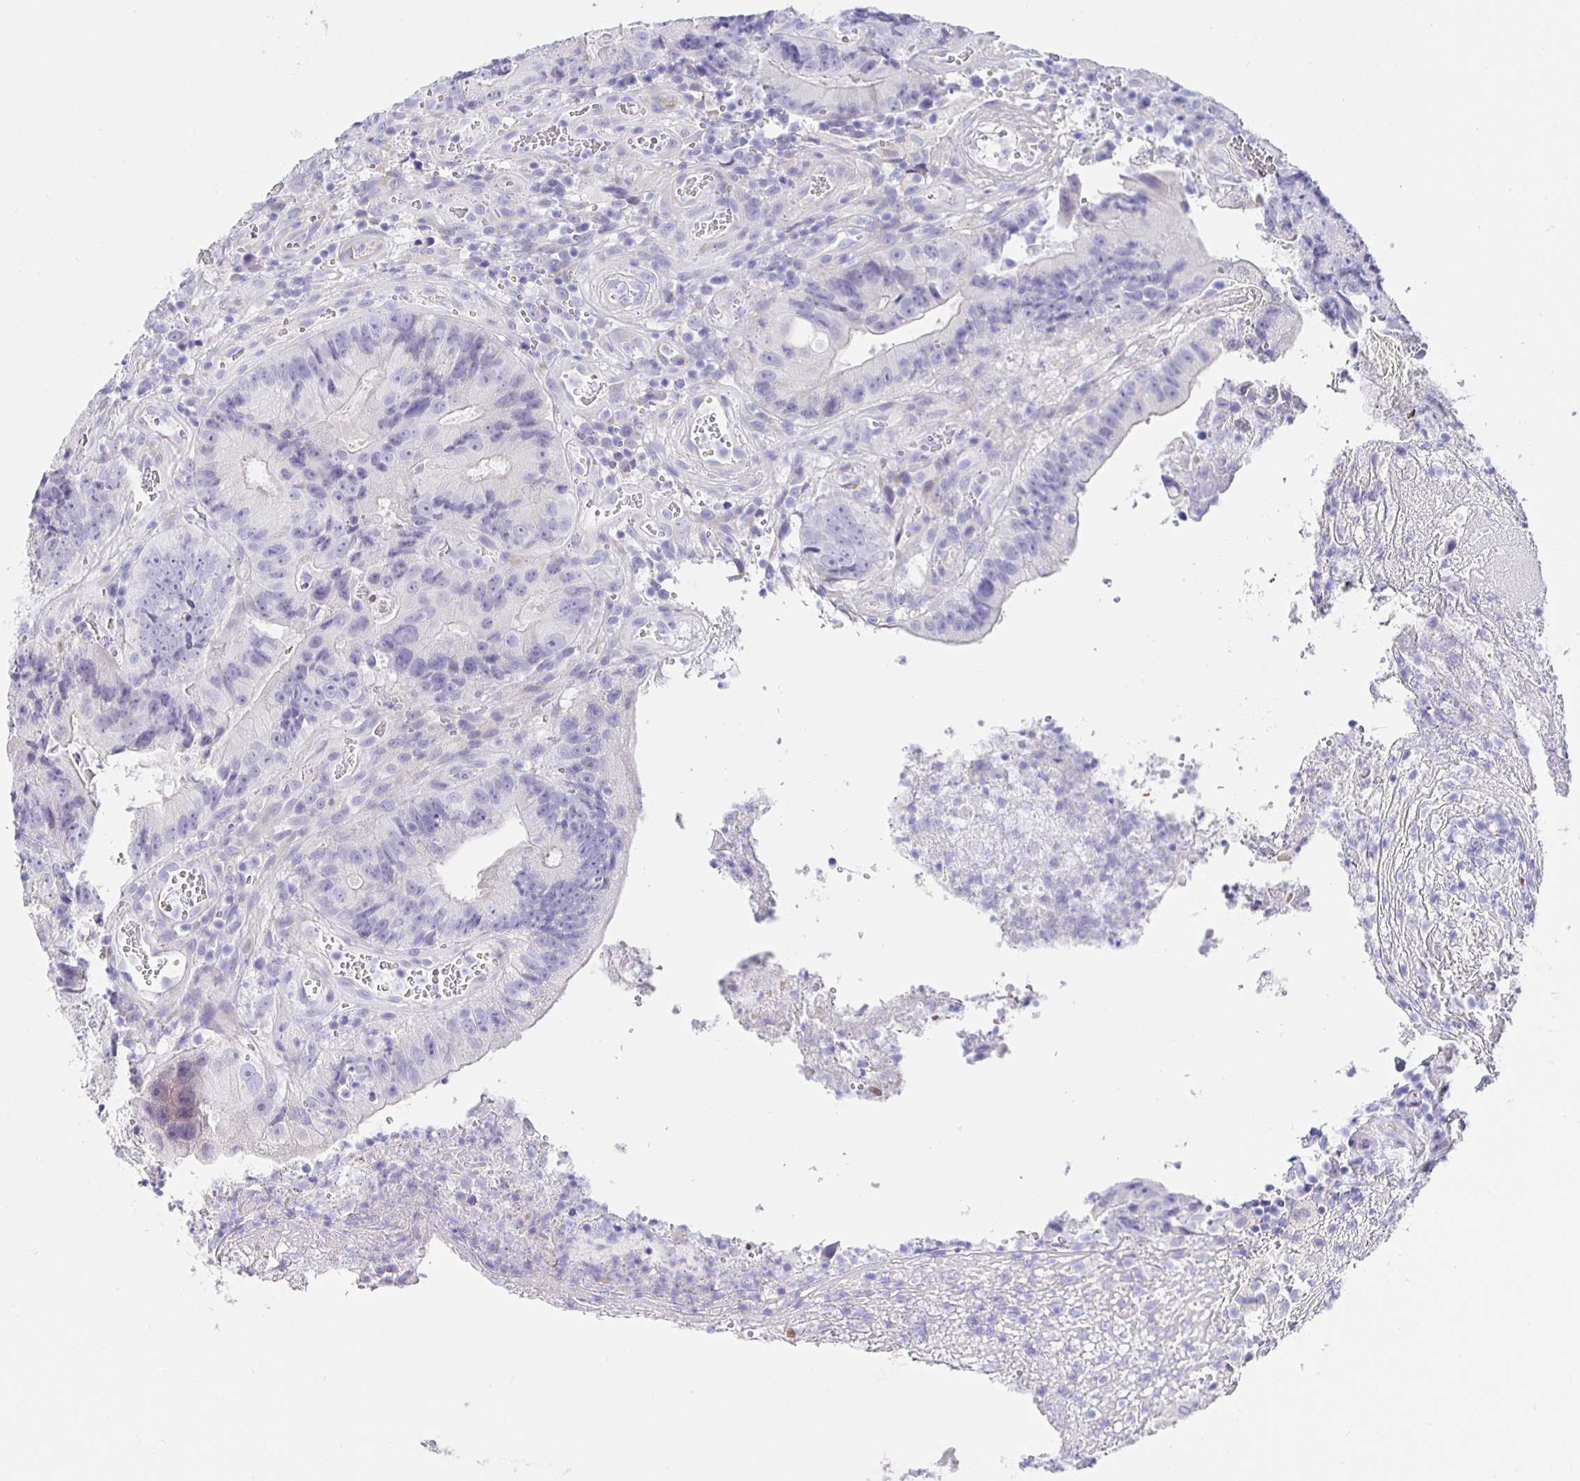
{"staining": {"intensity": "negative", "quantity": "none", "location": "none"}, "tissue": "colorectal cancer", "cell_type": "Tumor cells", "image_type": "cancer", "snomed": [{"axis": "morphology", "description": "Adenocarcinoma, NOS"}, {"axis": "topography", "description": "Colon"}], "caption": "IHC histopathology image of neoplastic tissue: colorectal adenocarcinoma stained with DAB exhibits no significant protein positivity in tumor cells. (Stains: DAB (3,3'-diaminobenzidine) immunohistochemistry with hematoxylin counter stain, Microscopy: brightfield microscopy at high magnification).", "gene": "HSPA4L", "patient": {"sex": "female", "age": 86}}